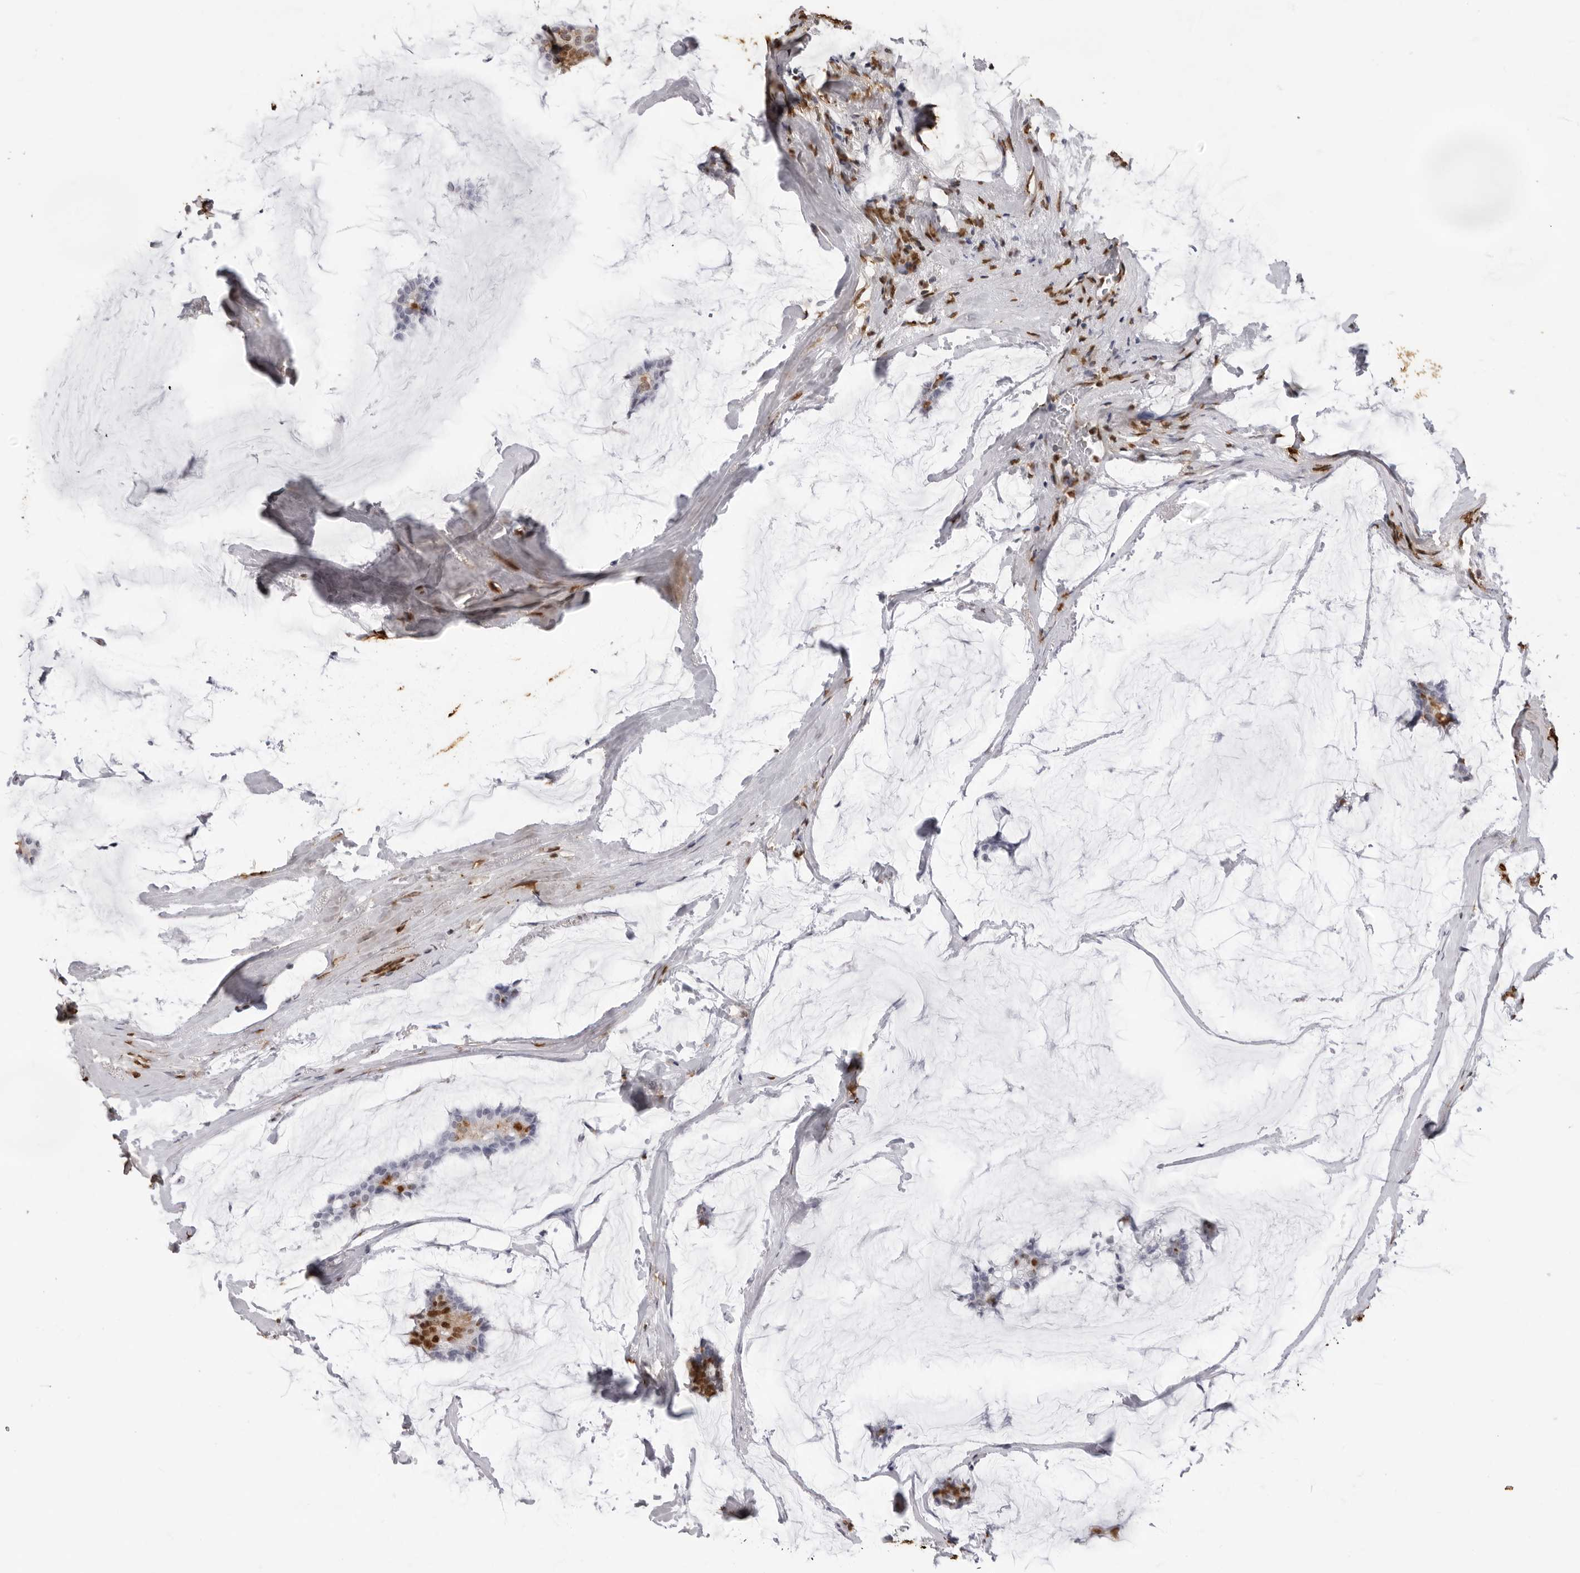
{"staining": {"intensity": "moderate", "quantity": "25%-75%", "location": "nuclear"}, "tissue": "breast cancer", "cell_type": "Tumor cells", "image_type": "cancer", "snomed": [{"axis": "morphology", "description": "Duct carcinoma"}, {"axis": "topography", "description": "Breast"}], "caption": "Immunohistochemical staining of human breast intraductal carcinoma shows moderate nuclear protein staining in approximately 25%-75% of tumor cells. (DAB IHC, brown staining for protein, blue staining for nuclei).", "gene": "ZFP91", "patient": {"sex": "female", "age": 93}}